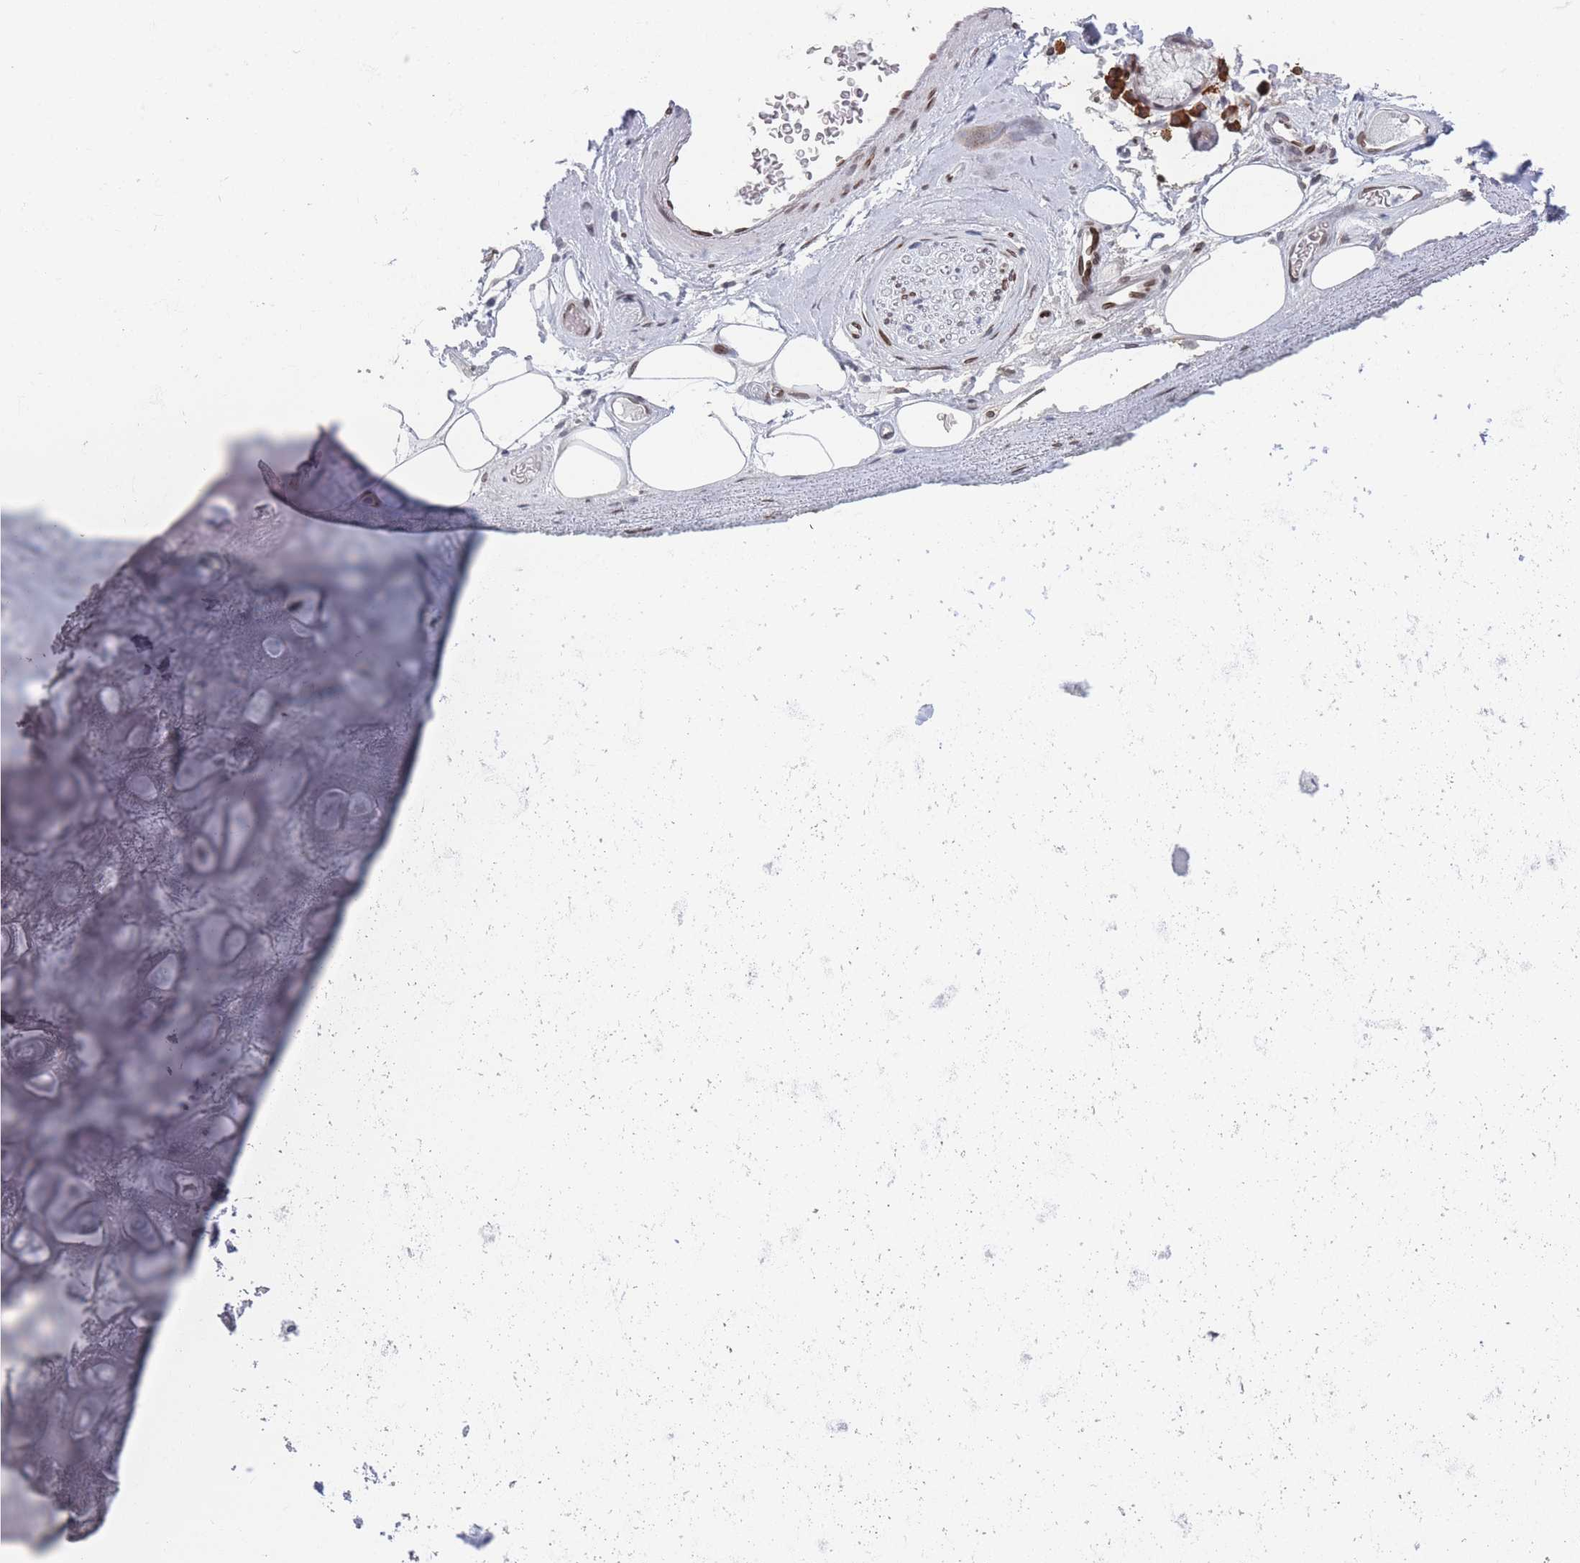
{"staining": {"intensity": "negative", "quantity": "none", "location": "none"}, "tissue": "adipose tissue", "cell_type": "Adipocytes", "image_type": "normal", "snomed": [{"axis": "morphology", "description": "Normal tissue, NOS"}, {"axis": "topography", "description": "Cartilage tissue"}], "caption": "Immunohistochemical staining of benign human adipose tissue demonstrates no significant expression in adipocytes. The staining is performed using DAB (3,3'-diaminobenzidine) brown chromogen with nuclei counter-stained in using hematoxylin.", "gene": "ZBTB1", "patient": {"sex": "male", "age": 81}}